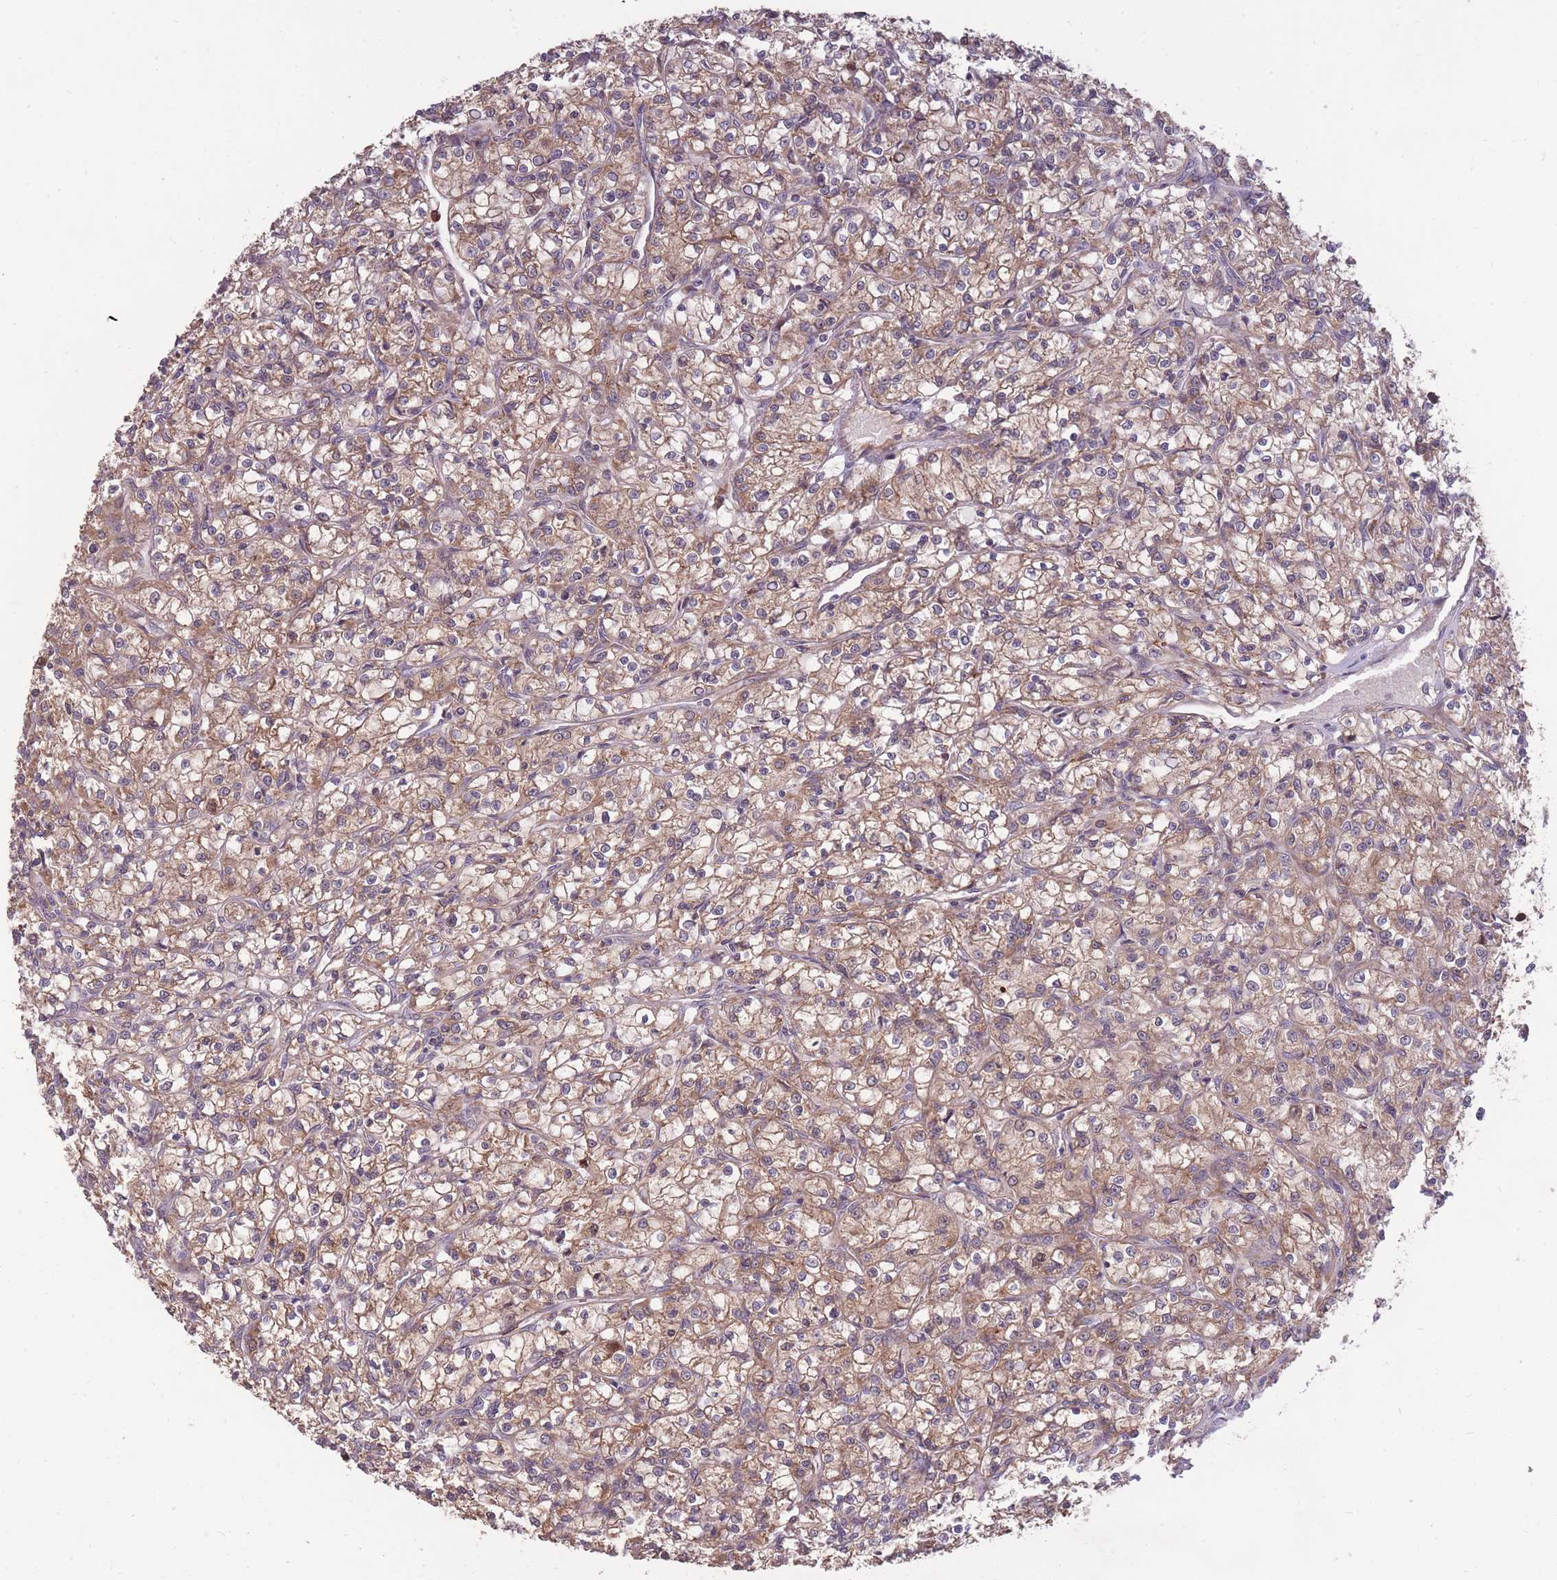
{"staining": {"intensity": "moderate", "quantity": ">75%", "location": "cytoplasmic/membranous"}, "tissue": "renal cancer", "cell_type": "Tumor cells", "image_type": "cancer", "snomed": [{"axis": "morphology", "description": "Adenocarcinoma, NOS"}, {"axis": "topography", "description": "Kidney"}], "caption": "Approximately >75% of tumor cells in renal adenocarcinoma show moderate cytoplasmic/membranous protein staining as visualized by brown immunohistochemical staining.", "gene": "IGF2BP2", "patient": {"sex": "female", "age": 59}}